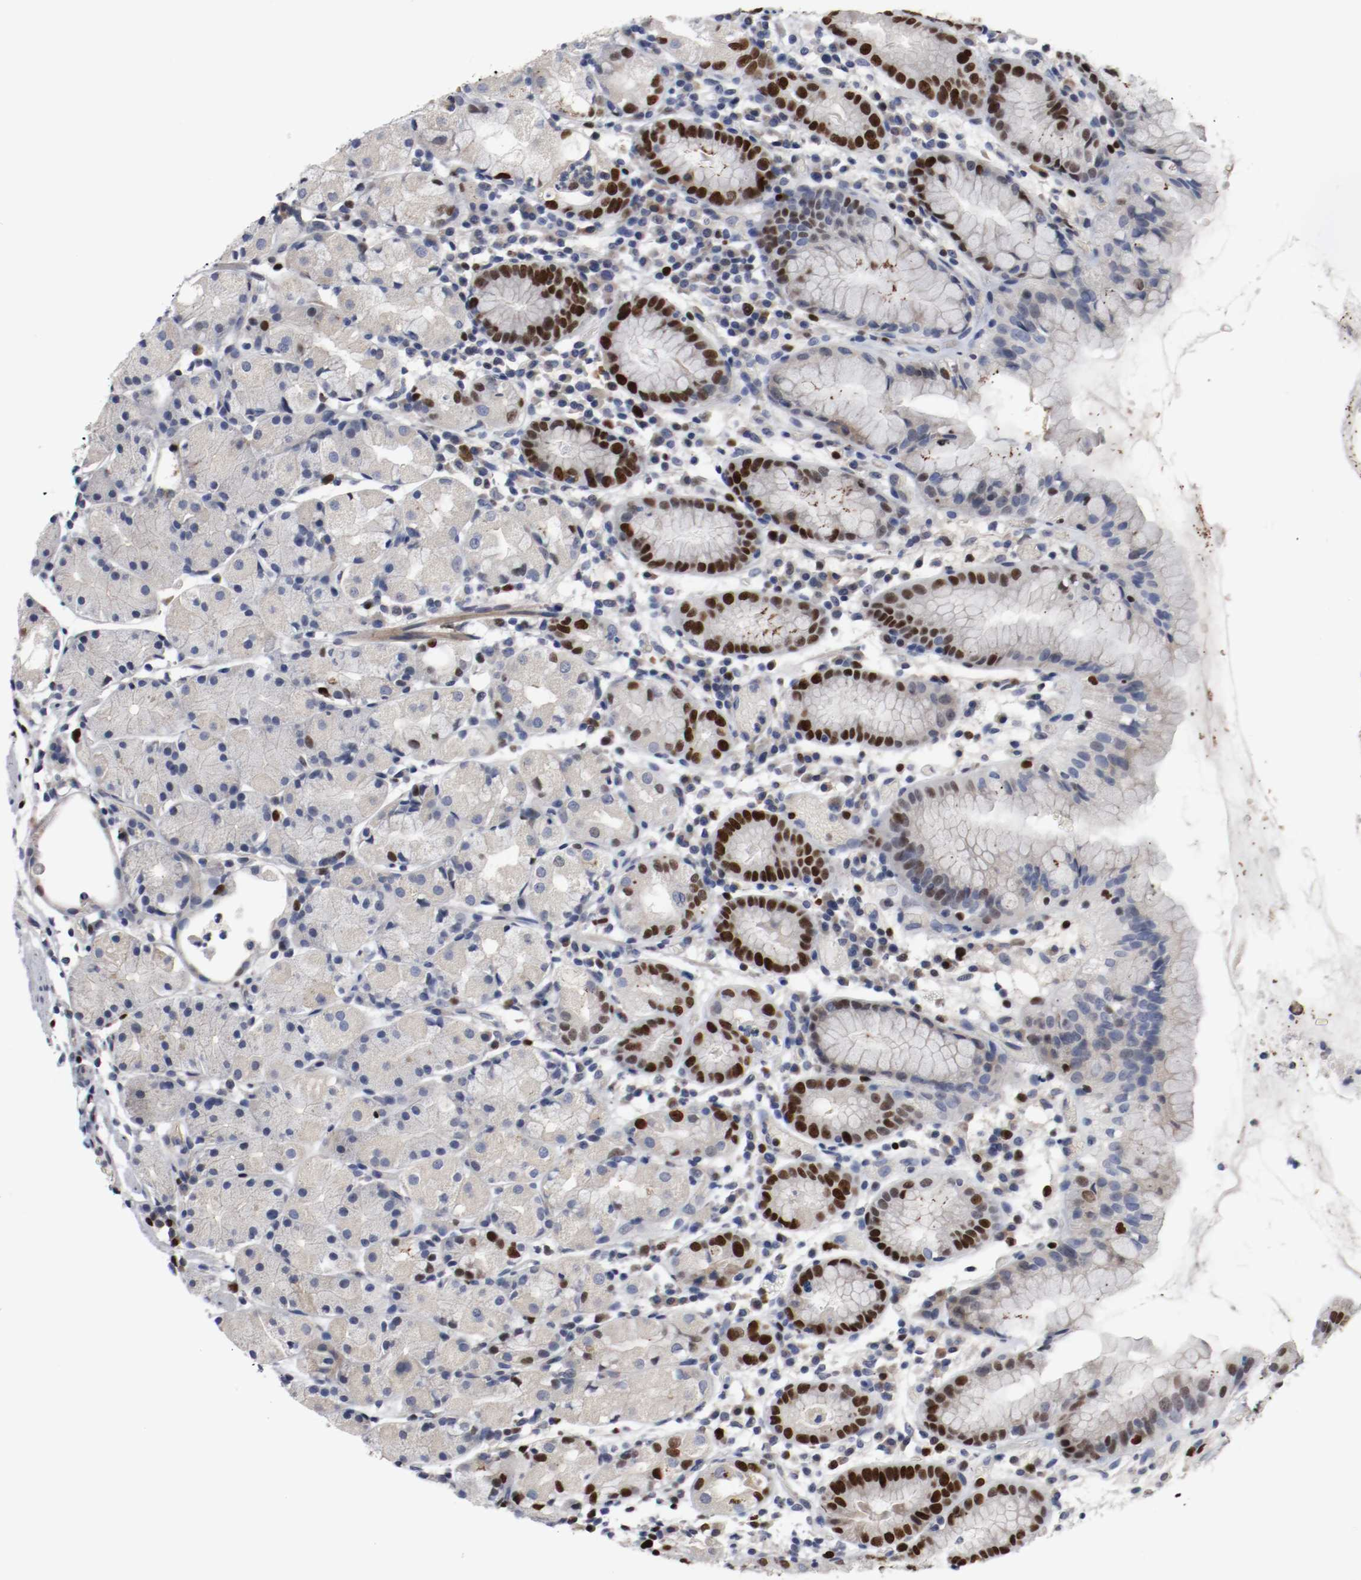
{"staining": {"intensity": "strong", "quantity": "25%-75%", "location": "nuclear"}, "tissue": "stomach", "cell_type": "Glandular cells", "image_type": "normal", "snomed": [{"axis": "morphology", "description": "Normal tissue, NOS"}, {"axis": "topography", "description": "Stomach"}, {"axis": "topography", "description": "Stomach, lower"}], "caption": "Immunohistochemistry (IHC) (DAB) staining of normal human stomach displays strong nuclear protein expression in approximately 25%-75% of glandular cells. (Brightfield microscopy of DAB IHC at high magnification).", "gene": "MCM6", "patient": {"sex": "female", "age": 75}}